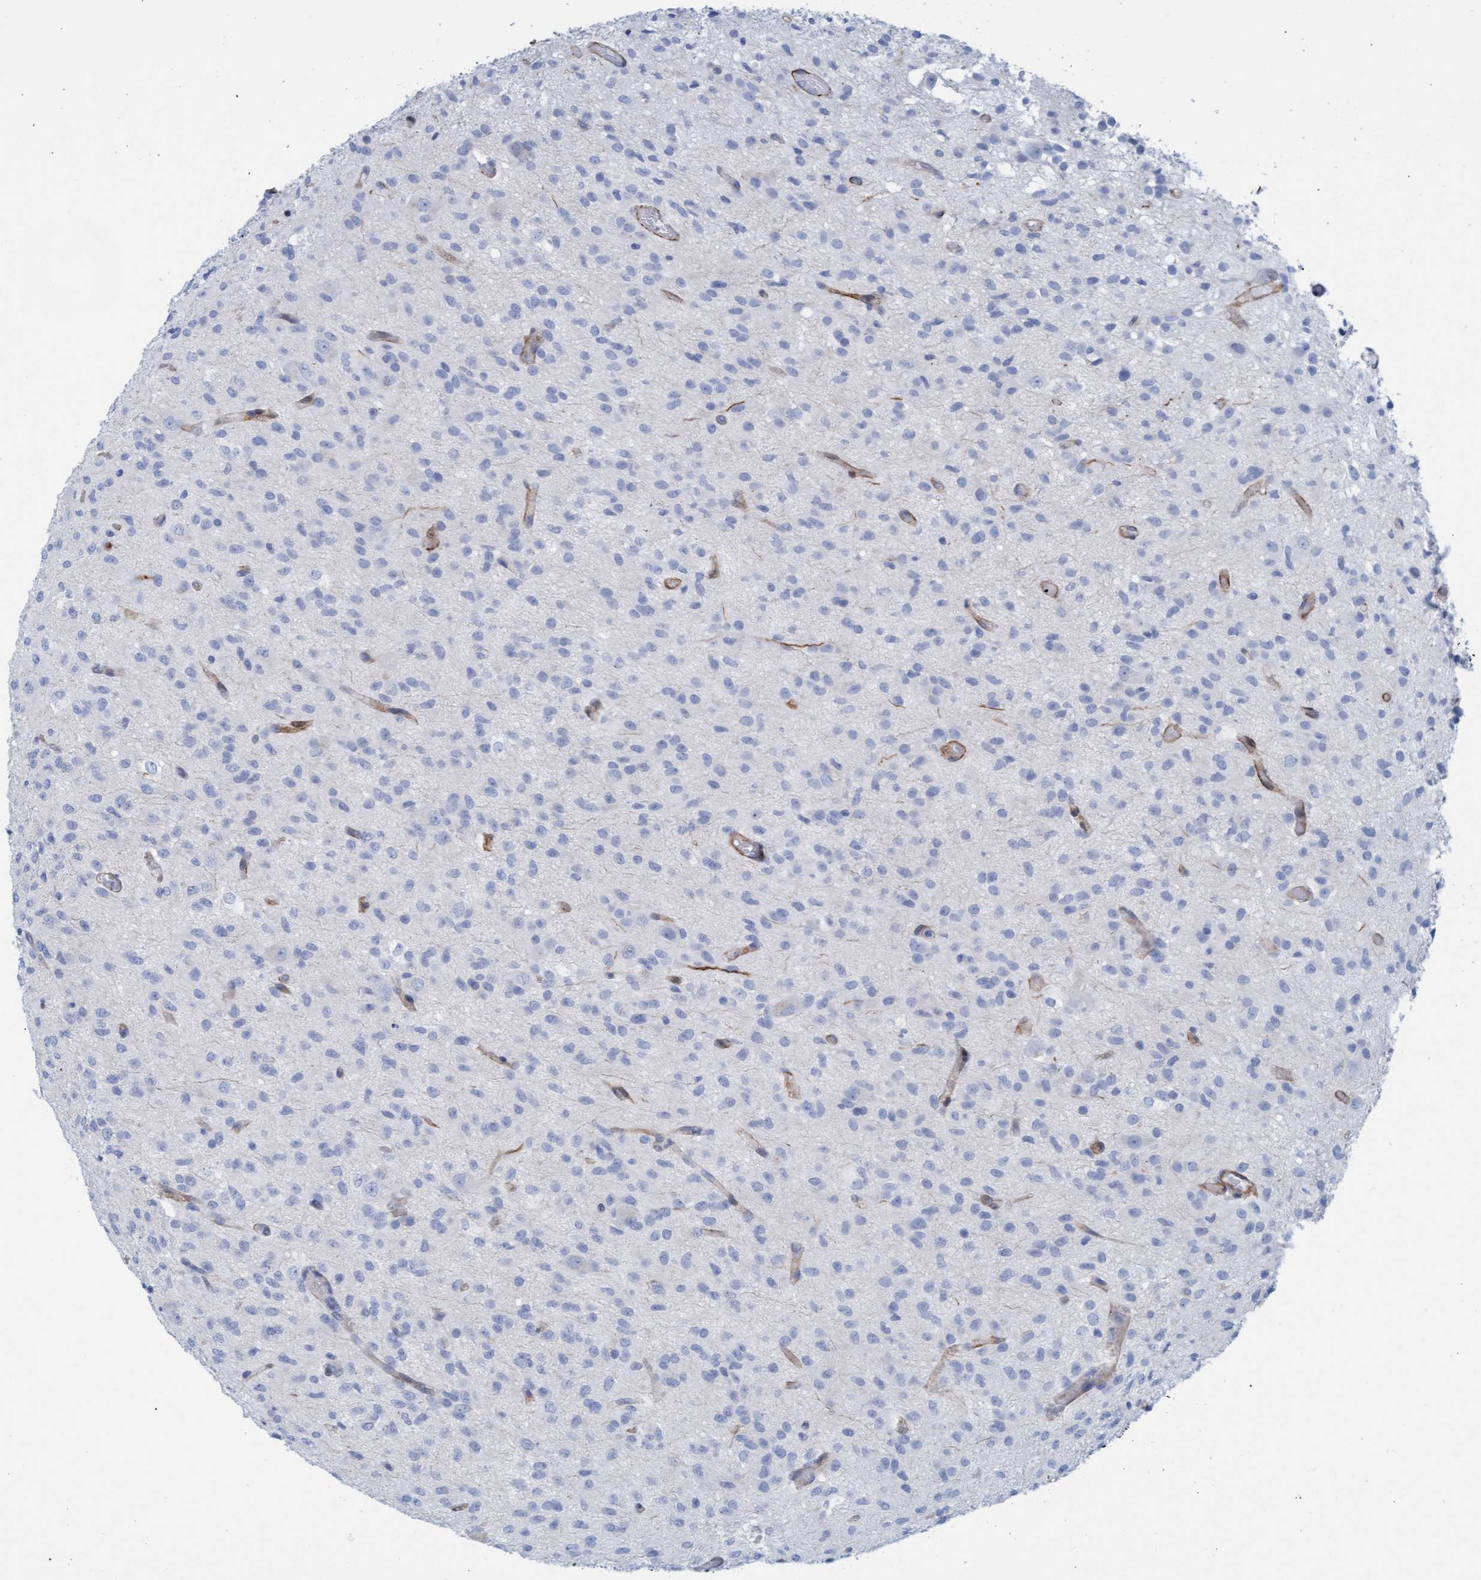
{"staining": {"intensity": "negative", "quantity": "none", "location": "none"}, "tissue": "glioma", "cell_type": "Tumor cells", "image_type": "cancer", "snomed": [{"axis": "morphology", "description": "Glioma, malignant, High grade"}, {"axis": "topography", "description": "Brain"}], "caption": "Photomicrograph shows no significant protein staining in tumor cells of glioma.", "gene": "MTFR1", "patient": {"sex": "female", "age": 59}}